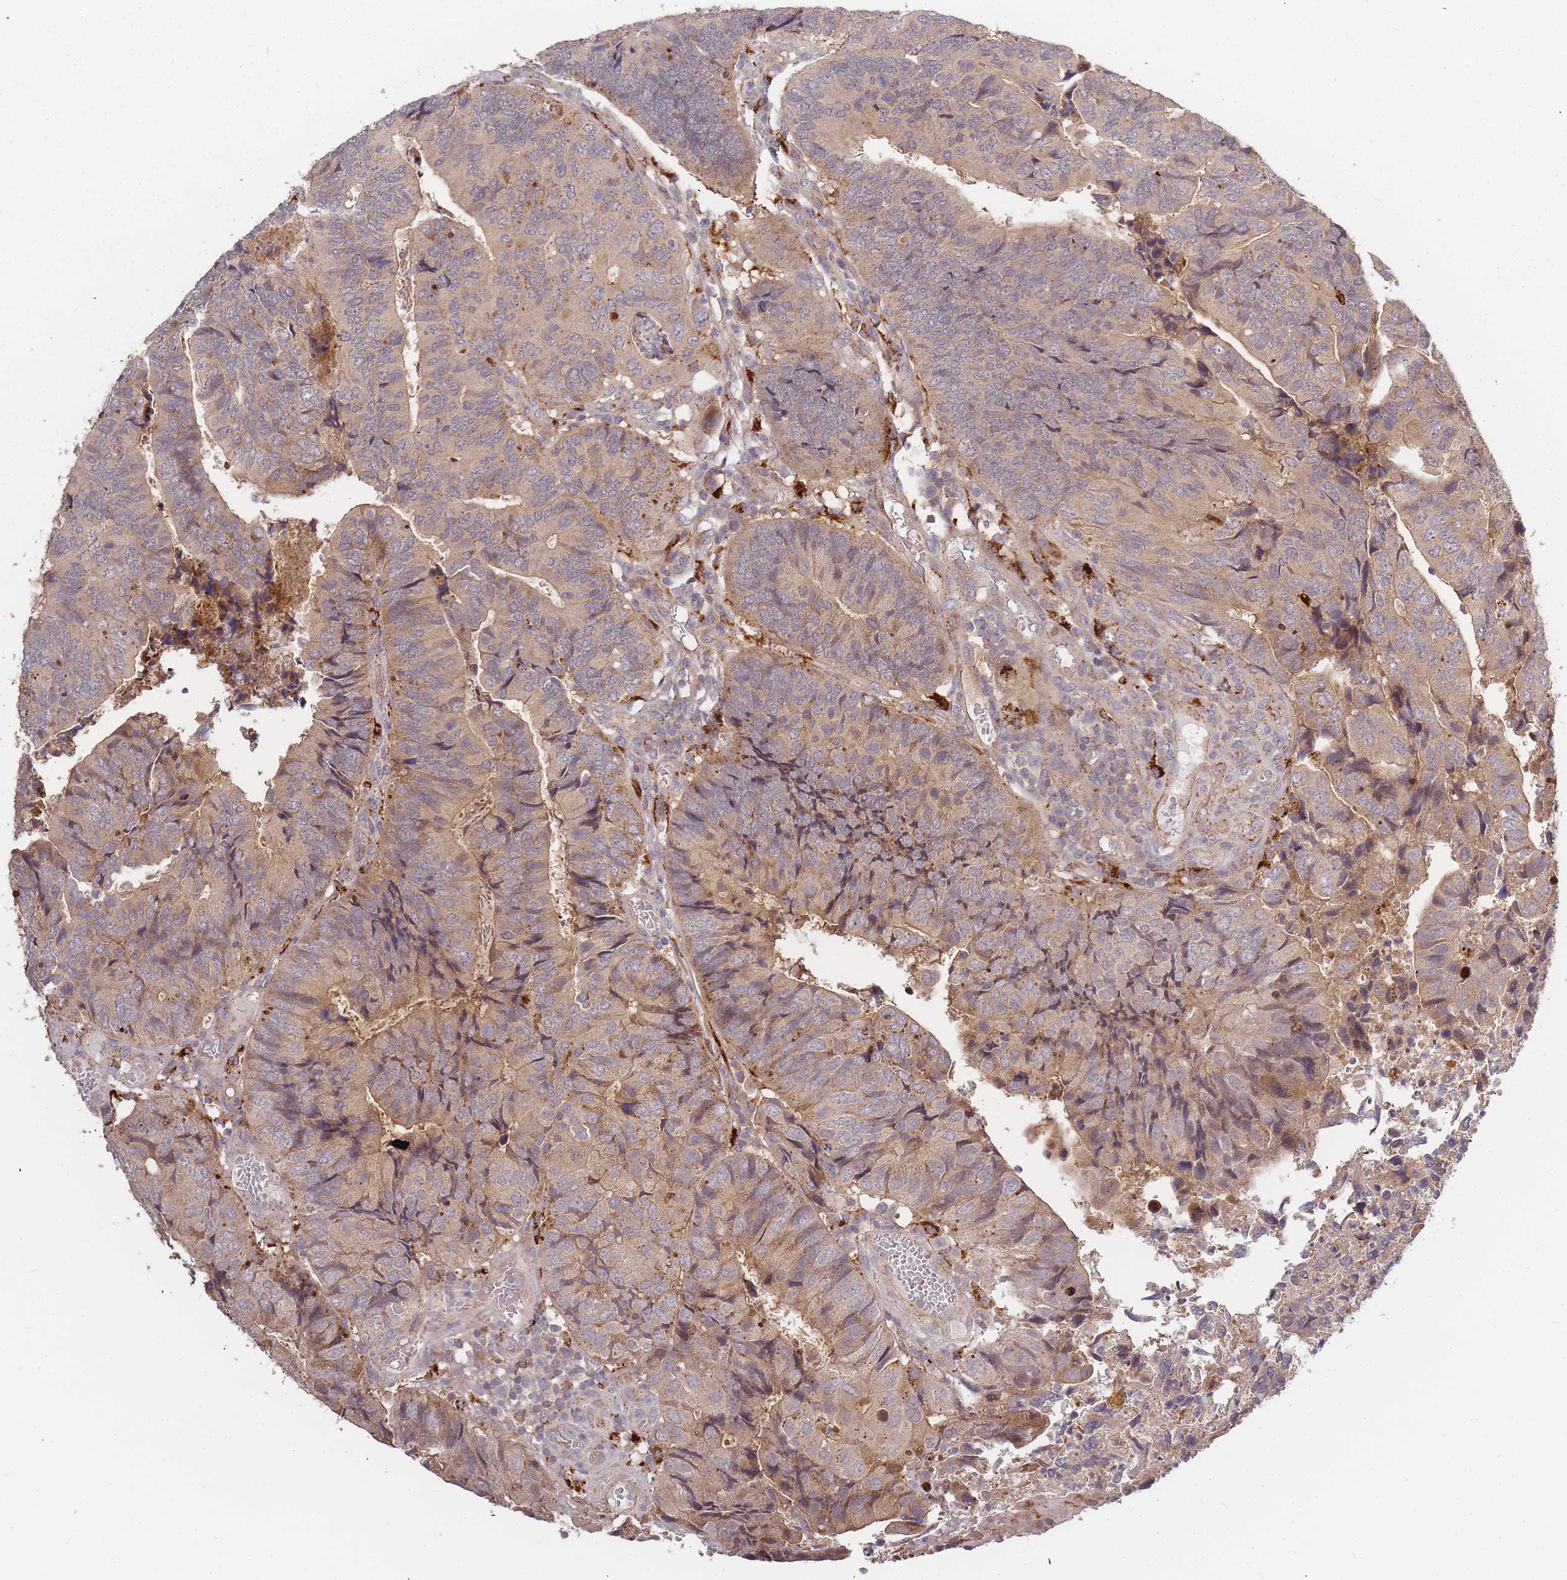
{"staining": {"intensity": "moderate", "quantity": ">75%", "location": "cytoplasmic/membranous"}, "tissue": "colorectal cancer", "cell_type": "Tumor cells", "image_type": "cancer", "snomed": [{"axis": "morphology", "description": "Adenocarcinoma, NOS"}, {"axis": "topography", "description": "Colon"}], "caption": "Colorectal adenocarcinoma stained with immunohistochemistry (IHC) reveals moderate cytoplasmic/membranous expression in about >75% of tumor cells.", "gene": "ATG5", "patient": {"sex": "female", "age": 67}}